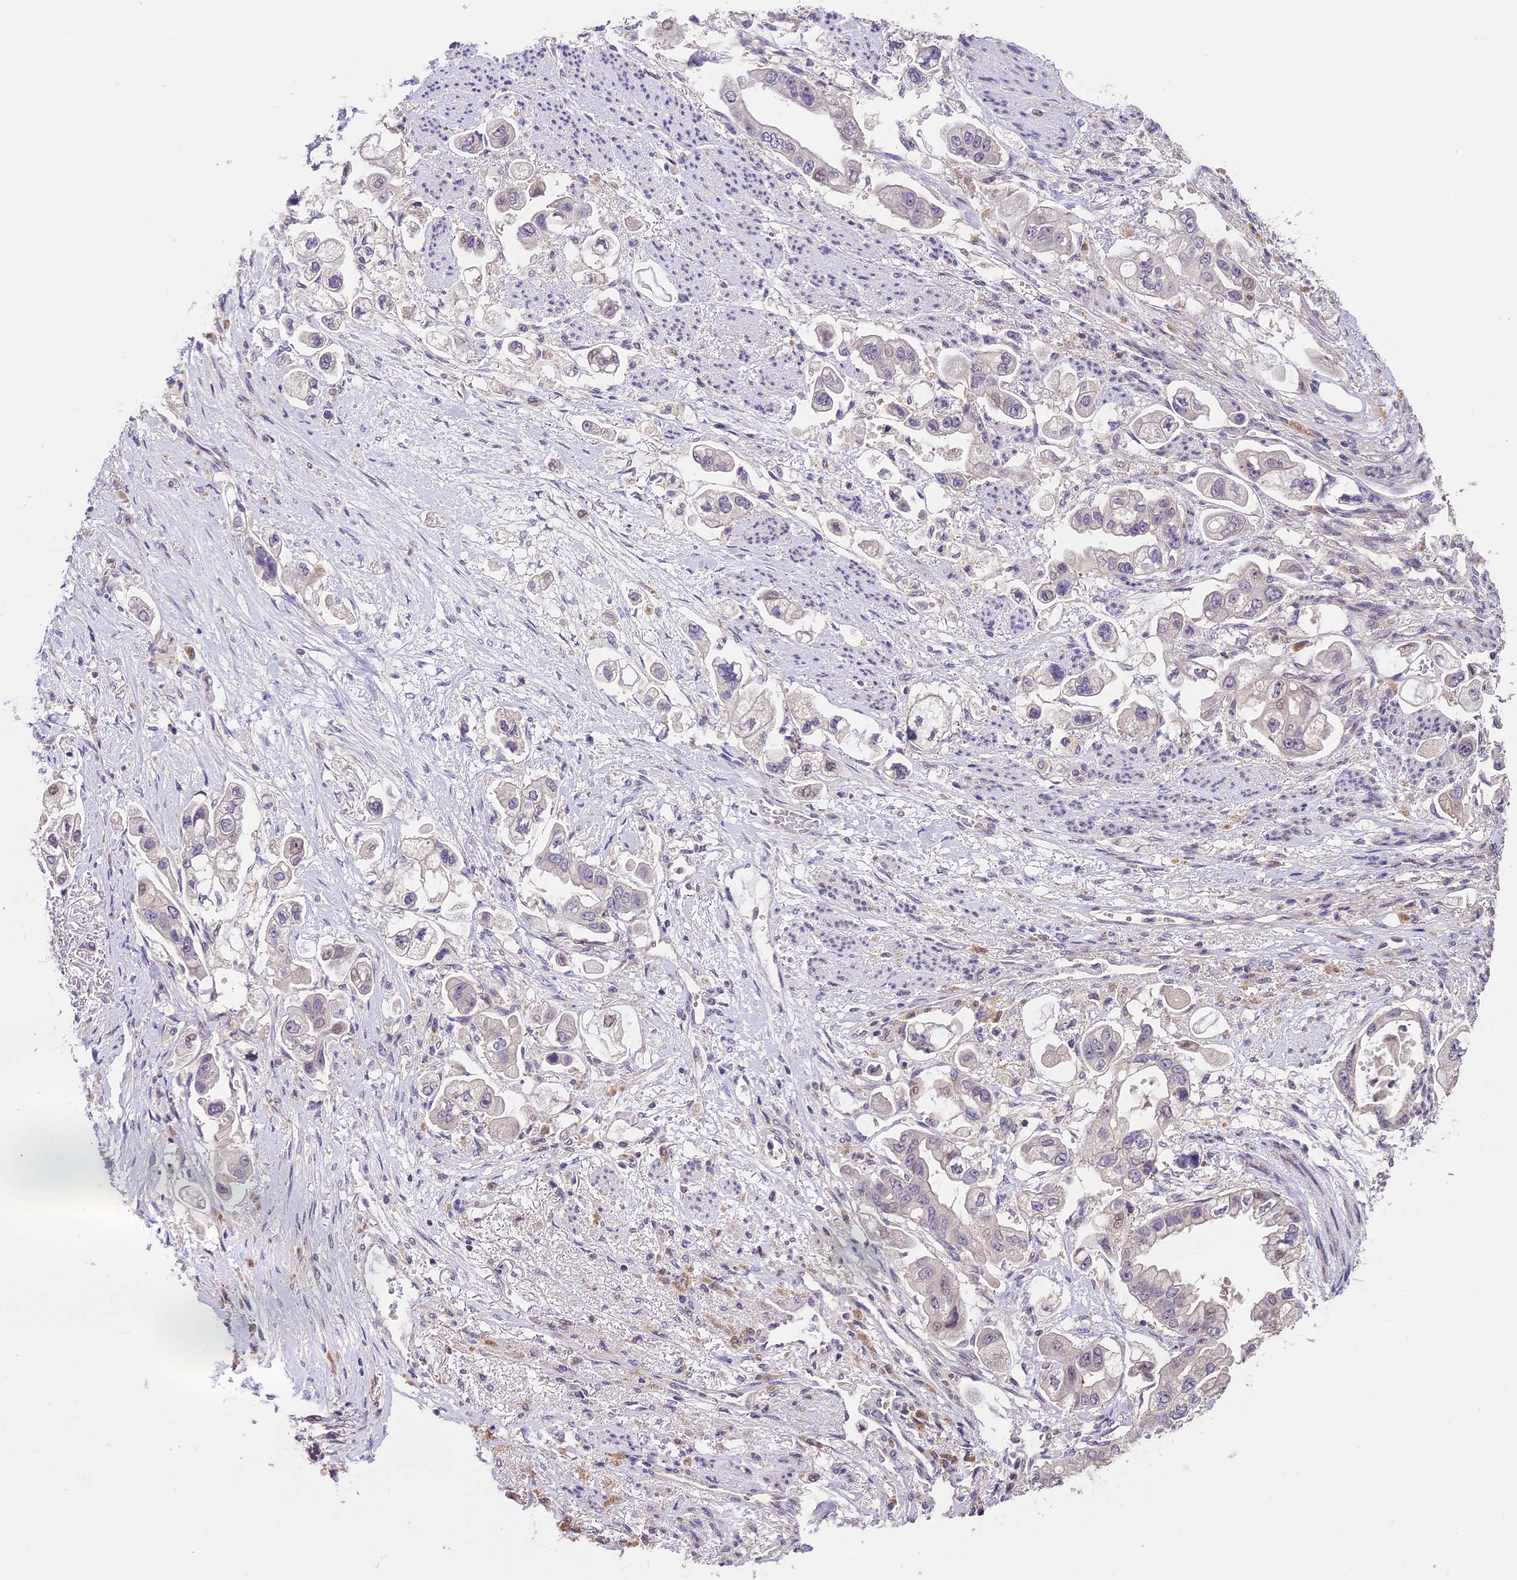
{"staining": {"intensity": "negative", "quantity": "none", "location": "none"}, "tissue": "stomach cancer", "cell_type": "Tumor cells", "image_type": "cancer", "snomed": [{"axis": "morphology", "description": "Adenocarcinoma, NOS"}, {"axis": "topography", "description": "Stomach"}], "caption": "Tumor cells are negative for brown protein staining in stomach cancer.", "gene": "DGKH", "patient": {"sex": "male", "age": 62}}